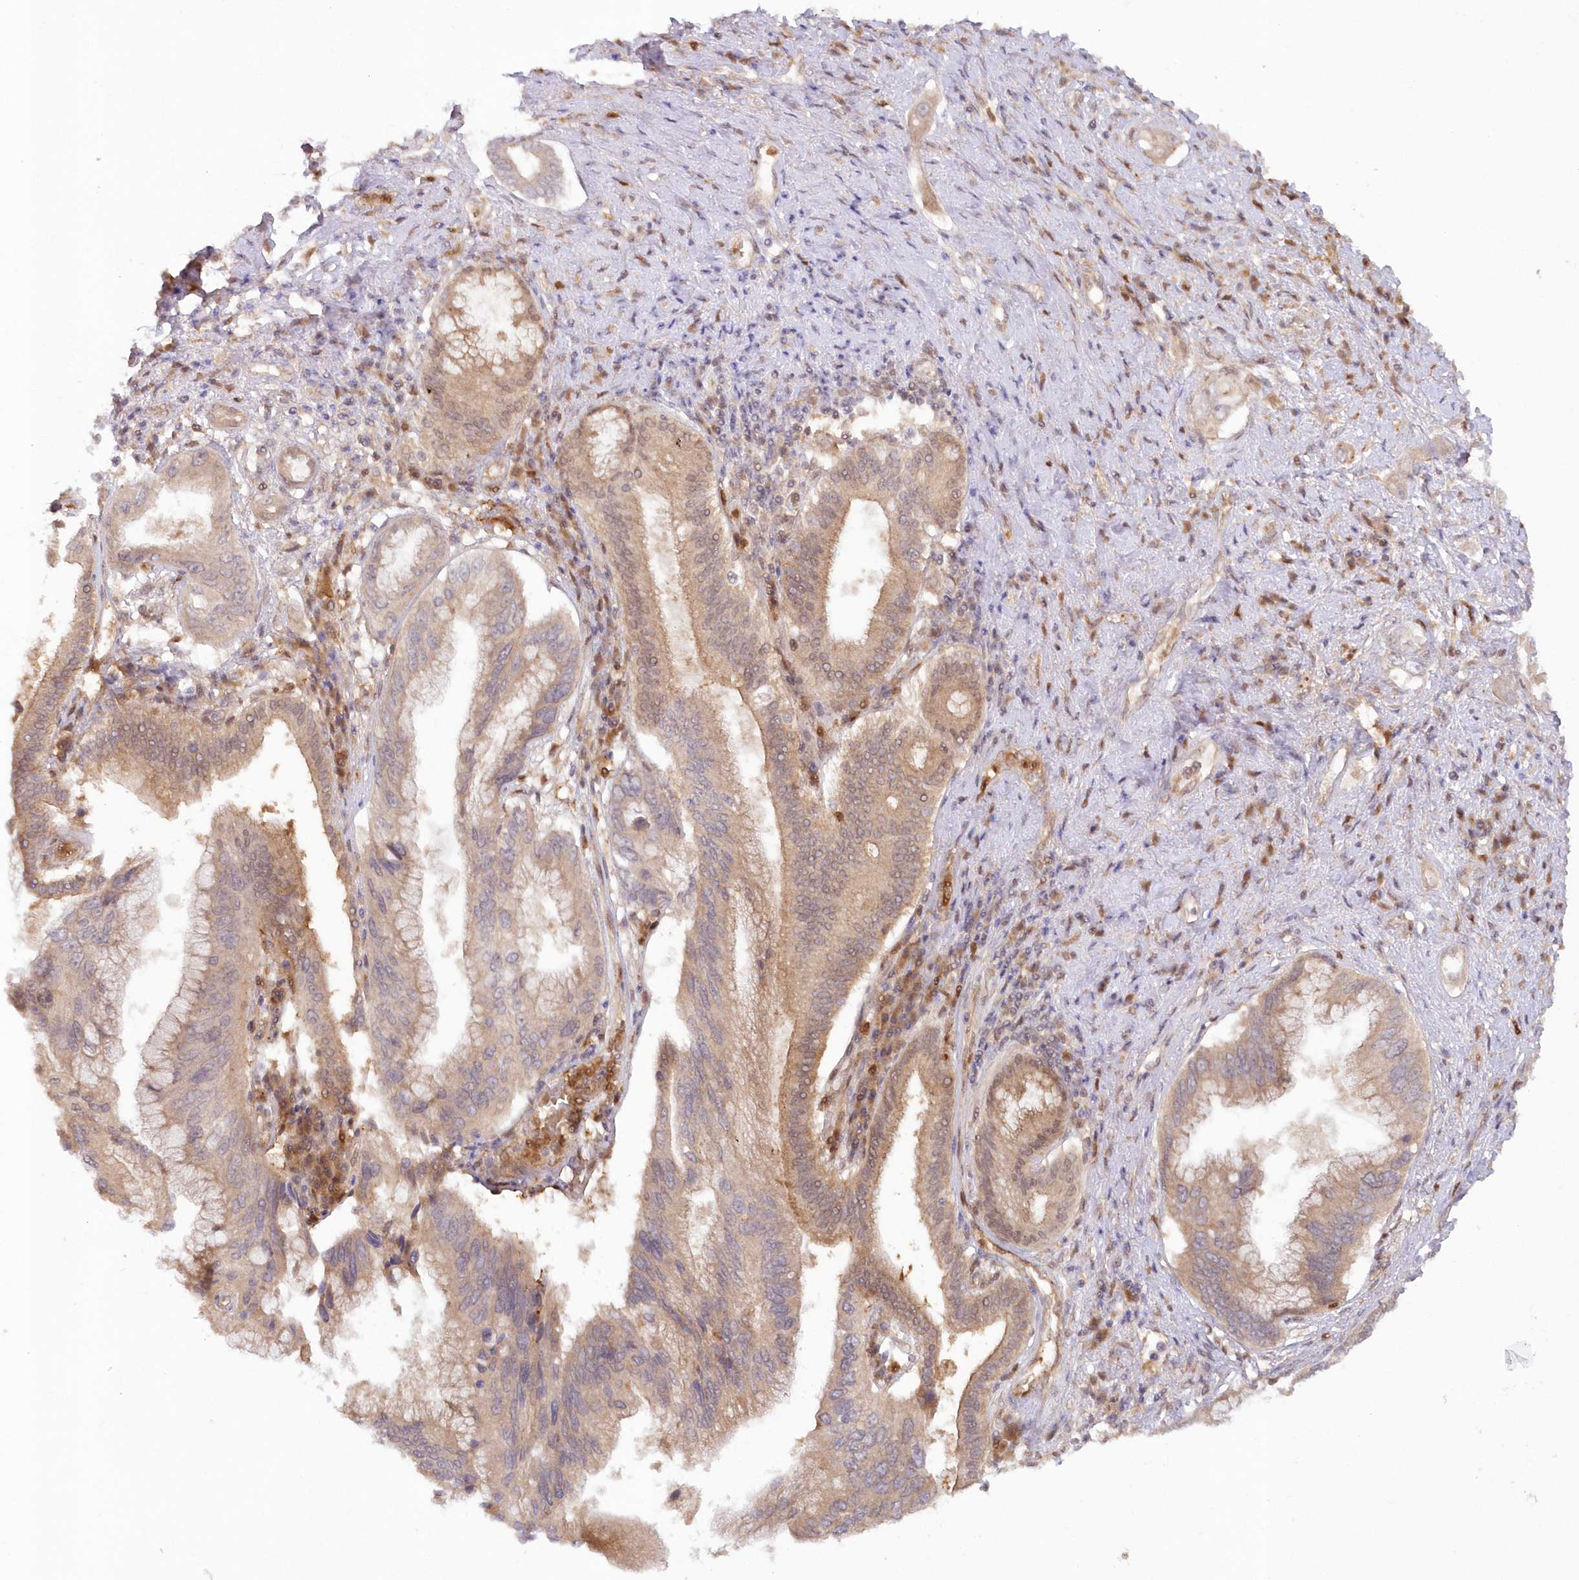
{"staining": {"intensity": "weak", "quantity": "25%-75%", "location": "cytoplasmic/membranous,nuclear"}, "tissue": "pancreatic cancer", "cell_type": "Tumor cells", "image_type": "cancer", "snomed": [{"axis": "morphology", "description": "Inflammation, NOS"}, {"axis": "morphology", "description": "Adenocarcinoma, NOS"}, {"axis": "topography", "description": "Pancreas"}], "caption": "Immunohistochemistry image of neoplastic tissue: human pancreatic cancer (adenocarcinoma) stained using immunohistochemistry exhibits low levels of weak protein expression localized specifically in the cytoplasmic/membranous and nuclear of tumor cells, appearing as a cytoplasmic/membranous and nuclear brown color.", "gene": "GBE1", "patient": {"sex": "female", "age": 56}}